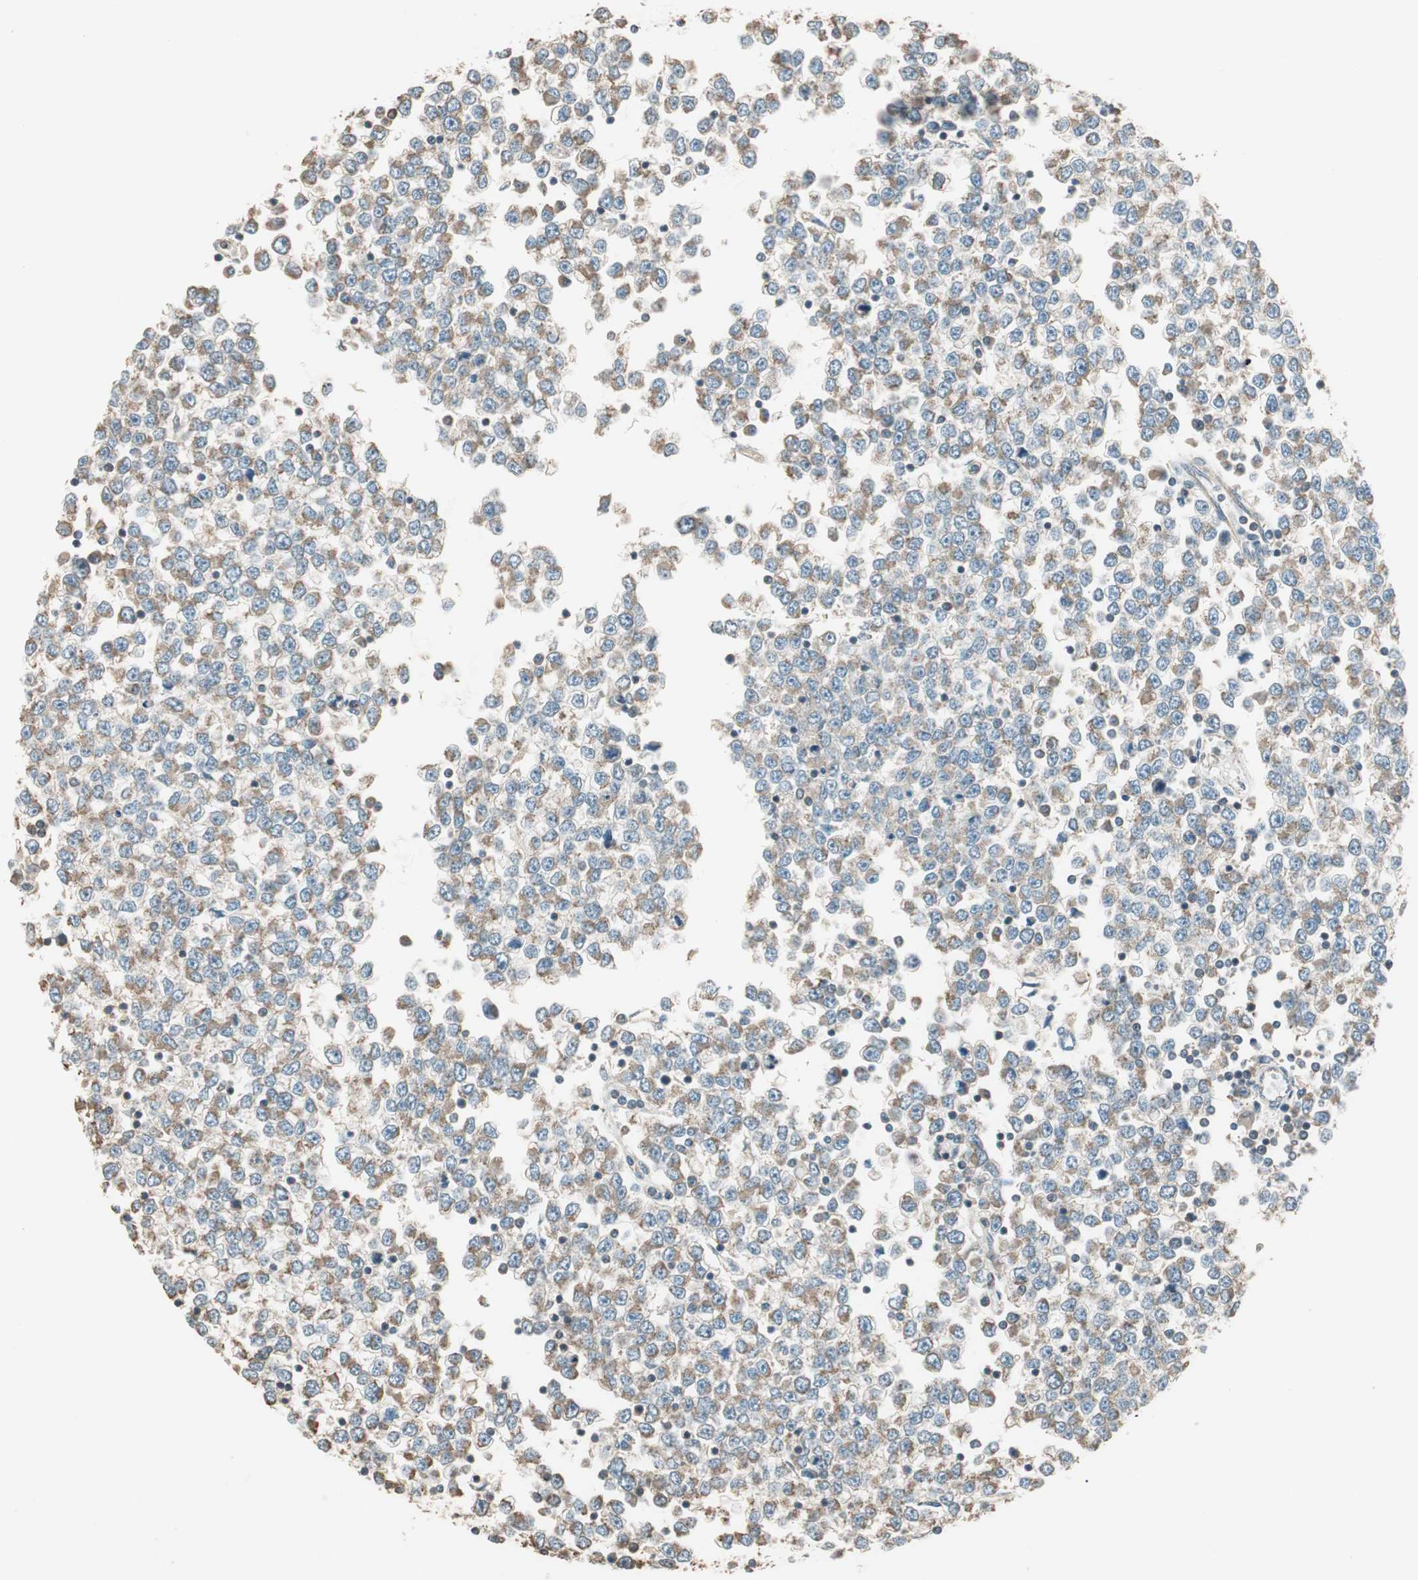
{"staining": {"intensity": "weak", "quantity": "25%-75%", "location": "cytoplasmic/membranous"}, "tissue": "testis cancer", "cell_type": "Tumor cells", "image_type": "cancer", "snomed": [{"axis": "morphology", "description": "Seminoma, NOS"}, {"axis": "topography", "description": "Testis"}], "caption": "High-magnification brightfield microscopy of testis seminoma stained with DAB (3,3'-diaminobenzidine) (brown) and counterstained with hematoxylin (blue). tumor cells exhibit weak cytoplasmic/membranous staining is seen in about25%-75% of cells.", "gene": "TRIM21", "patient": {"sex": "male", "age": 65}}